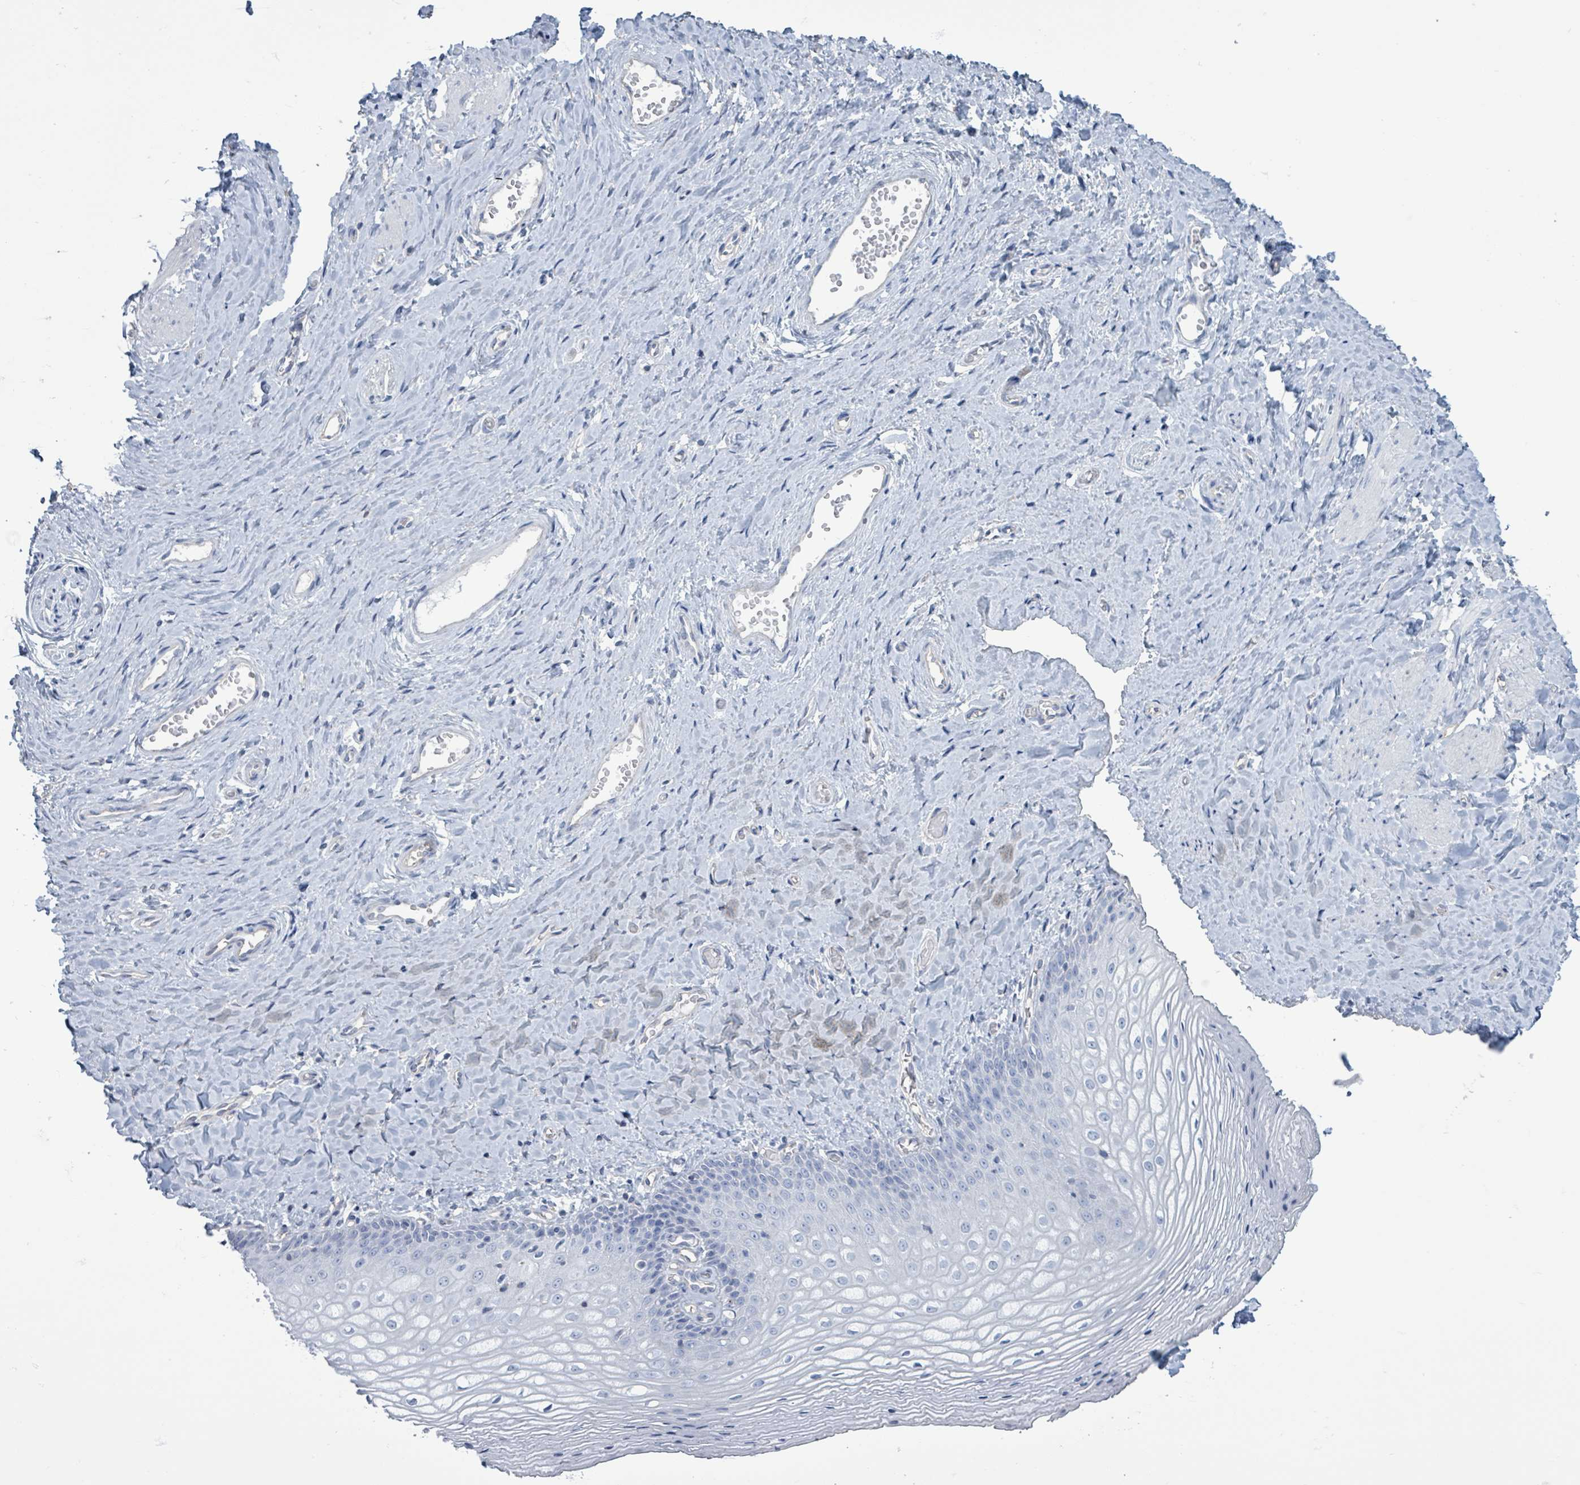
{"staining": {"intensity": "negative", "quantity": "none", "location": "none"}, "tissue": "vagina", "cell_type": "Squamous epithelial cells", "image_type": "normal", "snomed": [{"axis": "morphology", "description": "Normal tissue, NOS"}, {"axis": "topography", "description": "Vagina"}], "caption": "Photomicrograph shows no significant protein positivity in squamous epithelial cells of unremarkable vagina. The staining was performed using DAB to visualize the protein expression in brown, while the nuclei were stained in blue with hematoxylin (Magnification: 20x).", "gene": "CT45A10", "patient": {"sex": "female", "age": 65}}